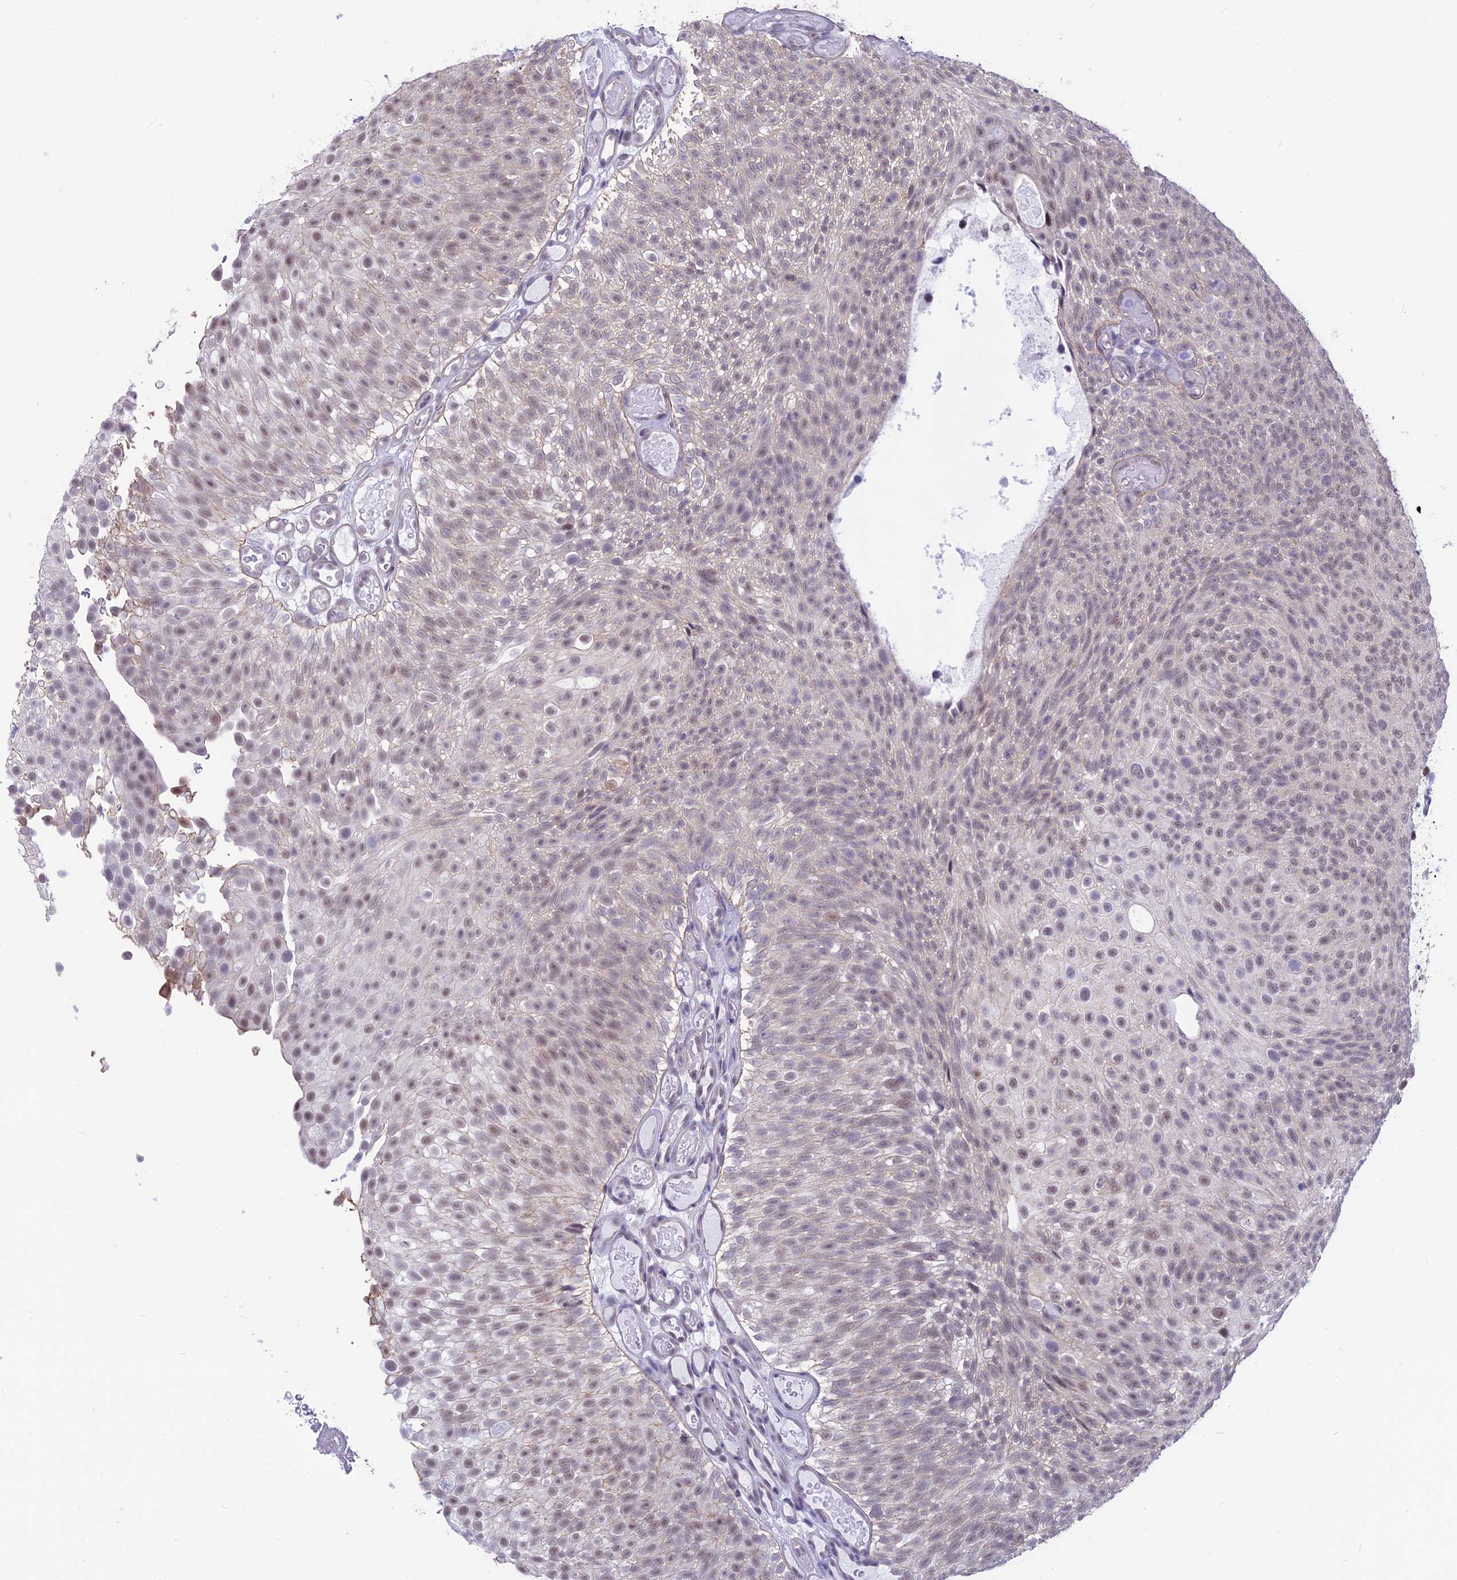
{"staining": {"intensity": "weak", "quantity": "25%-75%", "location": "nuclear"}, "tissue": "urothelial cancer", "cell_type": "Tumor cells", "image_type": "cancer", "snomed": [{"axis": "morphology", "description": "Urothelial carcinoma, Low grade"}, {"axis": "topography", "description": "Urinary bladder"}], "caption": "The micrograph displays a brown stain indicating the presence of a protein in the nuclear of tumor cells in urothelial carcinoma (low-grade).", "gene": "SRSF5", "patient": {"sex": "male", "age": 78}}